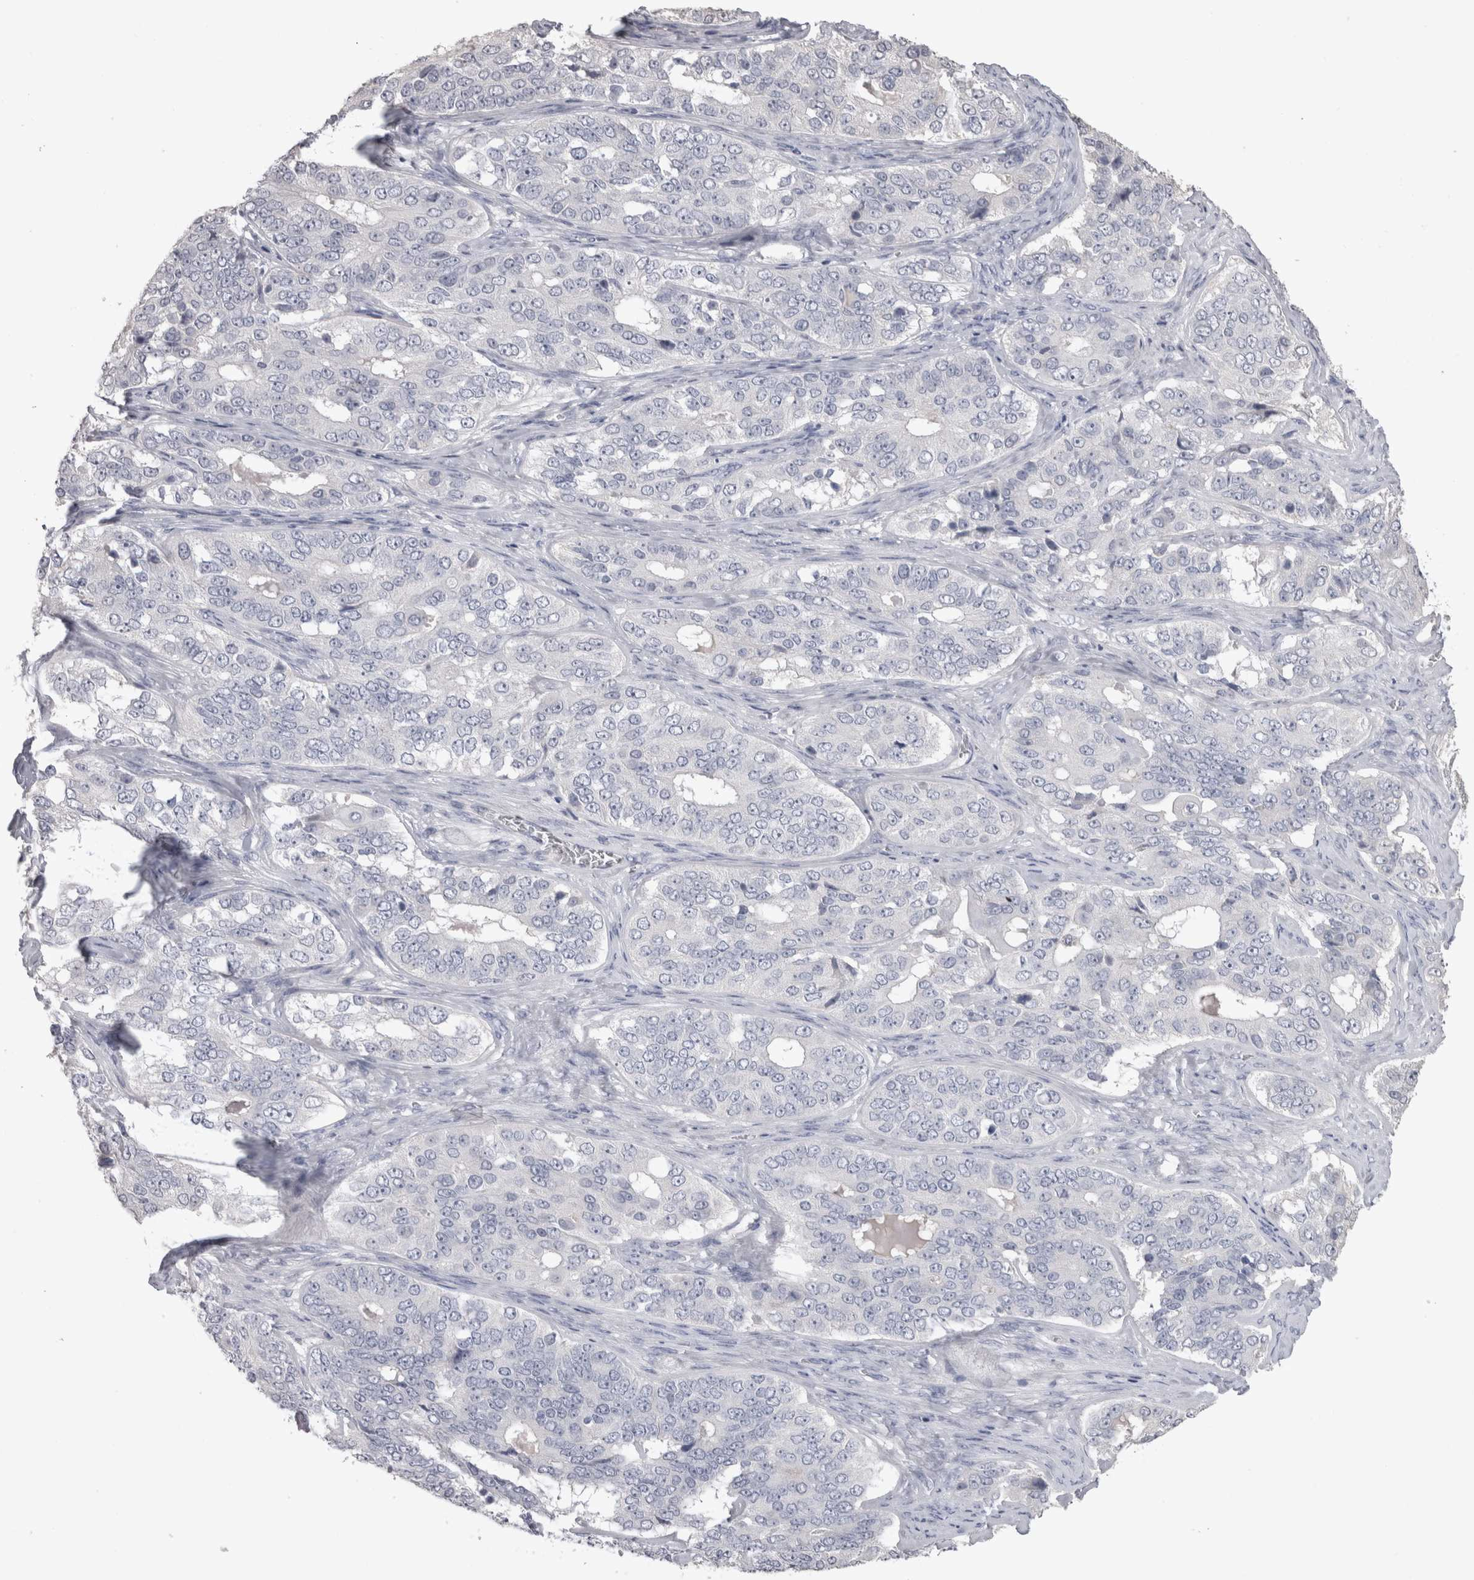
{"staining": {"intensity": "negative", "quantity": "none", "location": "none"}, "tissue": "ovarian cancer", "cell_type": "Tumor cells", "image_type": "cancer", "snomed": [{"axis": "morphology", "description": "Carcinoma, endometroid"}, {"axis": "topography", "description": "Ovary"}], "caption": "The immunohistochemistry (IHC) micrograph has no significant staining in tumor cells of ovarian cancer tissue. The staining was performed using DAB to visualize the protein expression in brown, while the nuclei were stained in blue with hematoxylin (Magnification: 20x).", "gene": "ADAM2", "patient": {"sex": "female", "age": 51}}